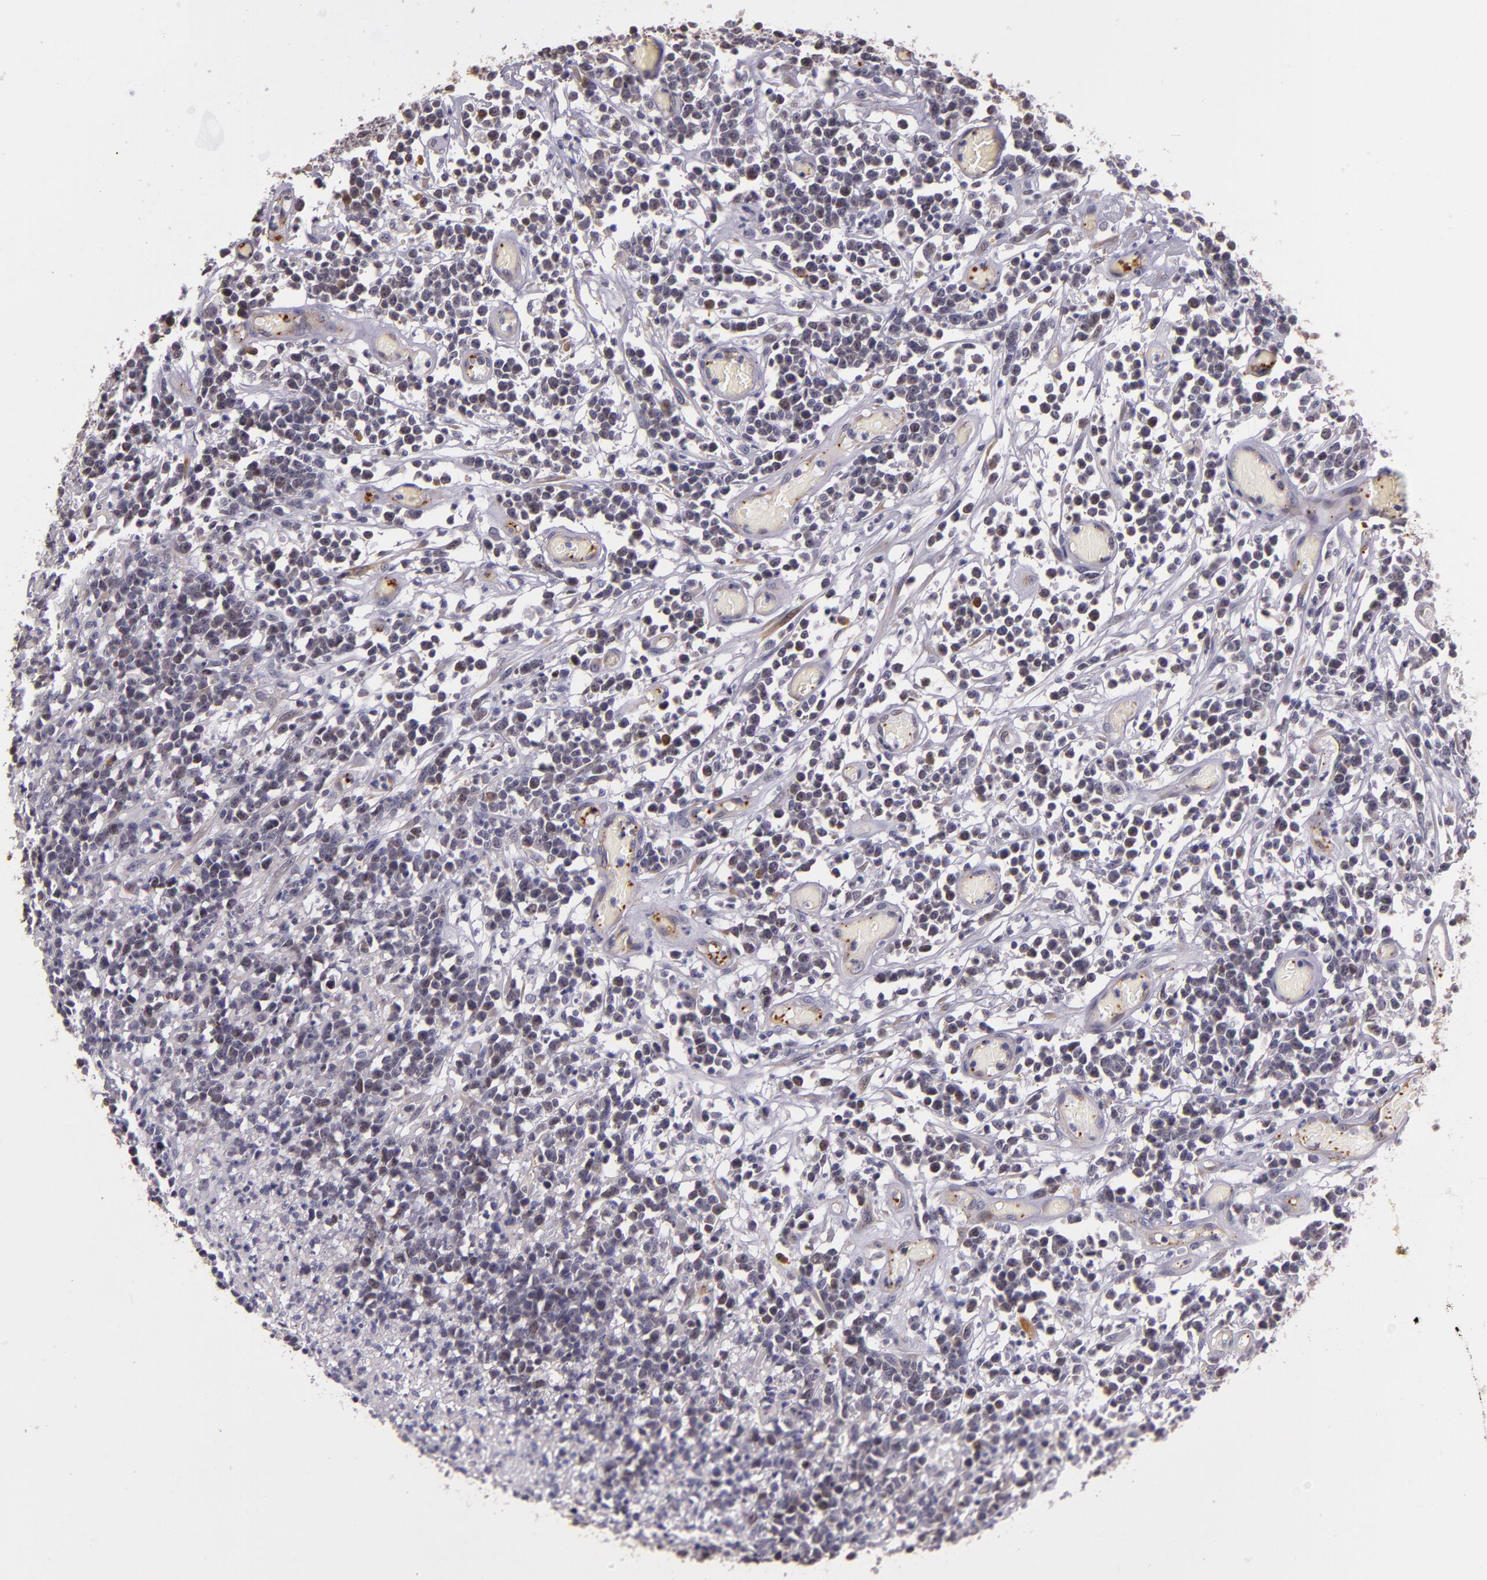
{"staining": {"intensity": "negative", "quantity": "none", "location": "none"}, "tissue": "lymphoma", "cell_type": "Tumor cells", "image_type": "cancer", "snomed": [{"axis": "morphology", "description": "Malignant lymphoma, non-Hodgkin's type, High grade"}, {"axis": "topography", "description": "Colon"}], "caption": "Micrograph shows no protein staining in tumor cells of malignant lymphoma, non-Hodgkin's type (high-grade) tissue. (Immunohistochemistry (ihc), brightfield microscopy, high magnification).", "gene": "SYTL4", "patient": {"sex": "male", "age": 82}}